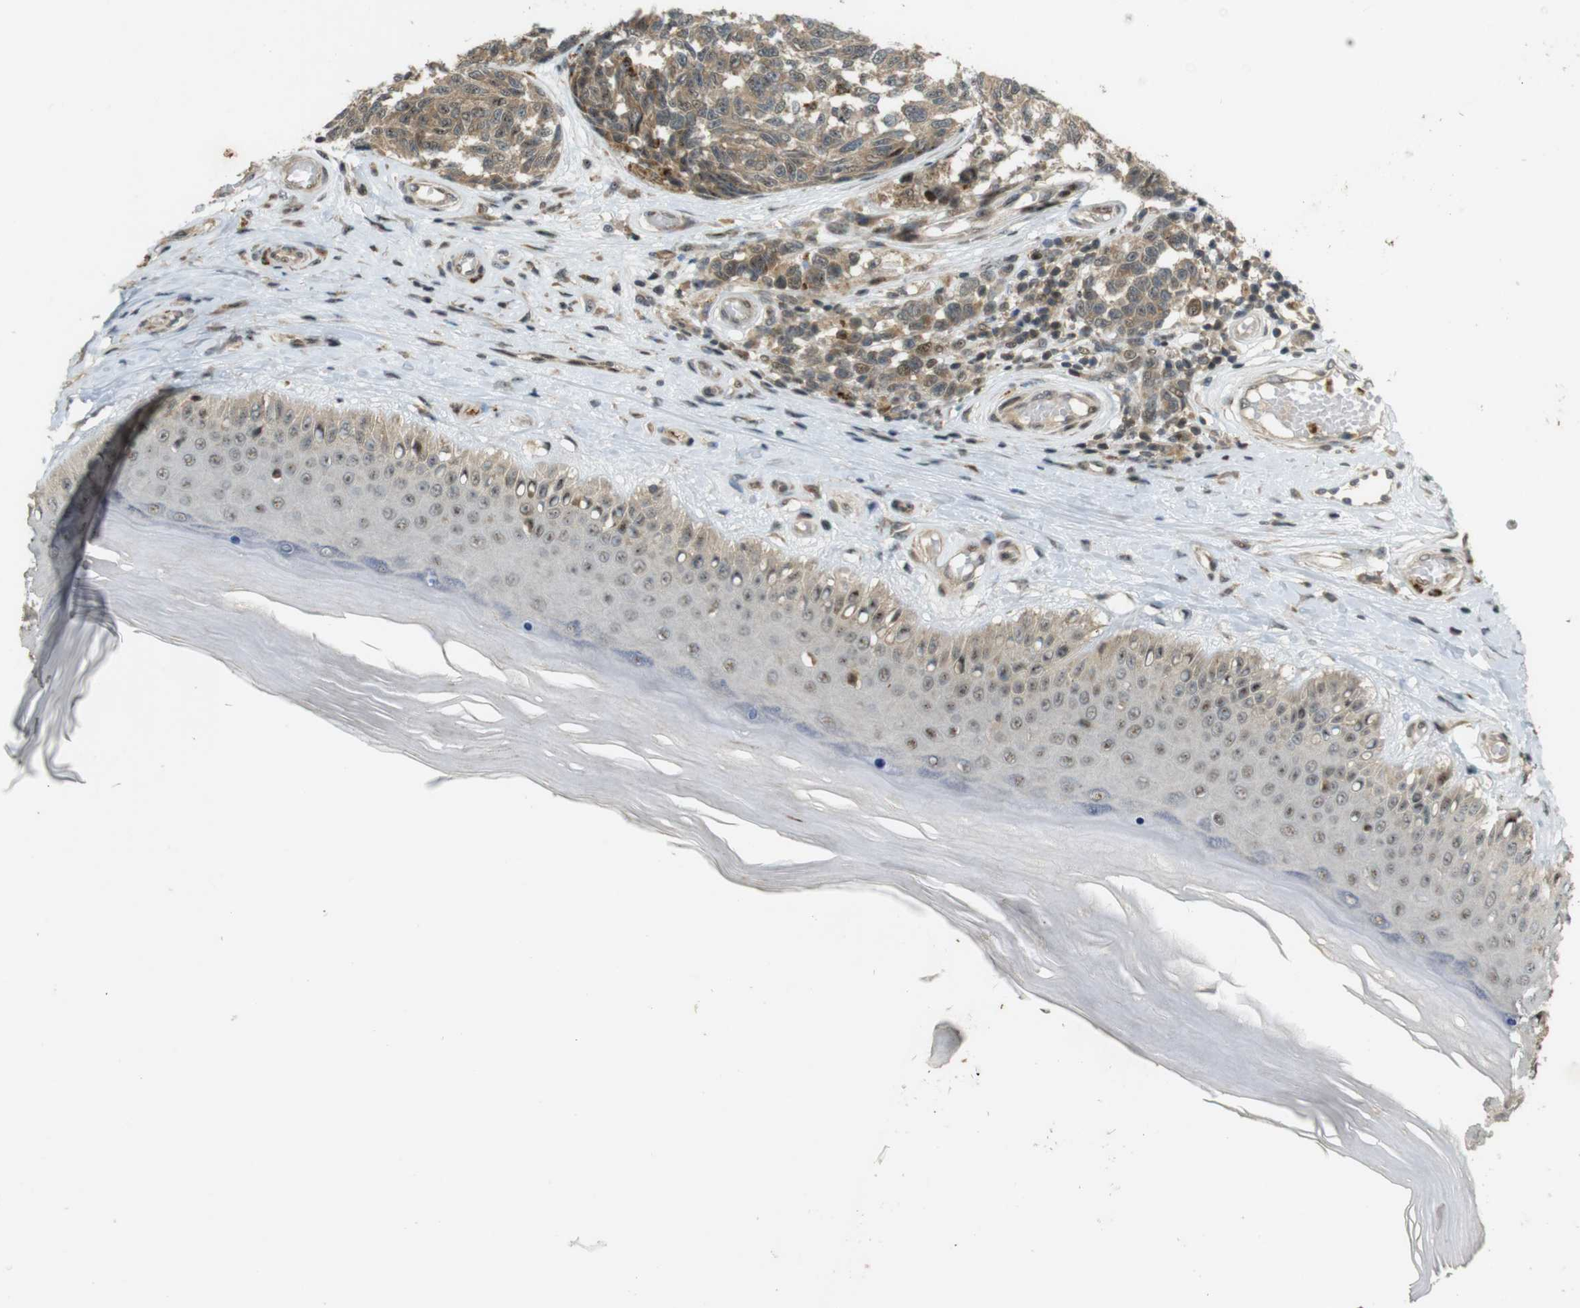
{"staining": {"intensity": "moderate", "quantity": ">75%", "location": "cytoplasmic/membranous"}, "tissue": "melanoma", "cell_type": "Tumor cells", "image_type": "cancer", "snomed": [{"axis": "morphology", "description": "Malignant melanoma, NOS"}, {"axis": "topography", "description": "Skin"}], "caption": "Melanoma stained for a protein (brown) demonstrates moderate cytoplasmic/membranous positive positivity in about >75% of tumor cells.", "gene": "TMX3", "patient": {"sex": "female", "age": 64}}